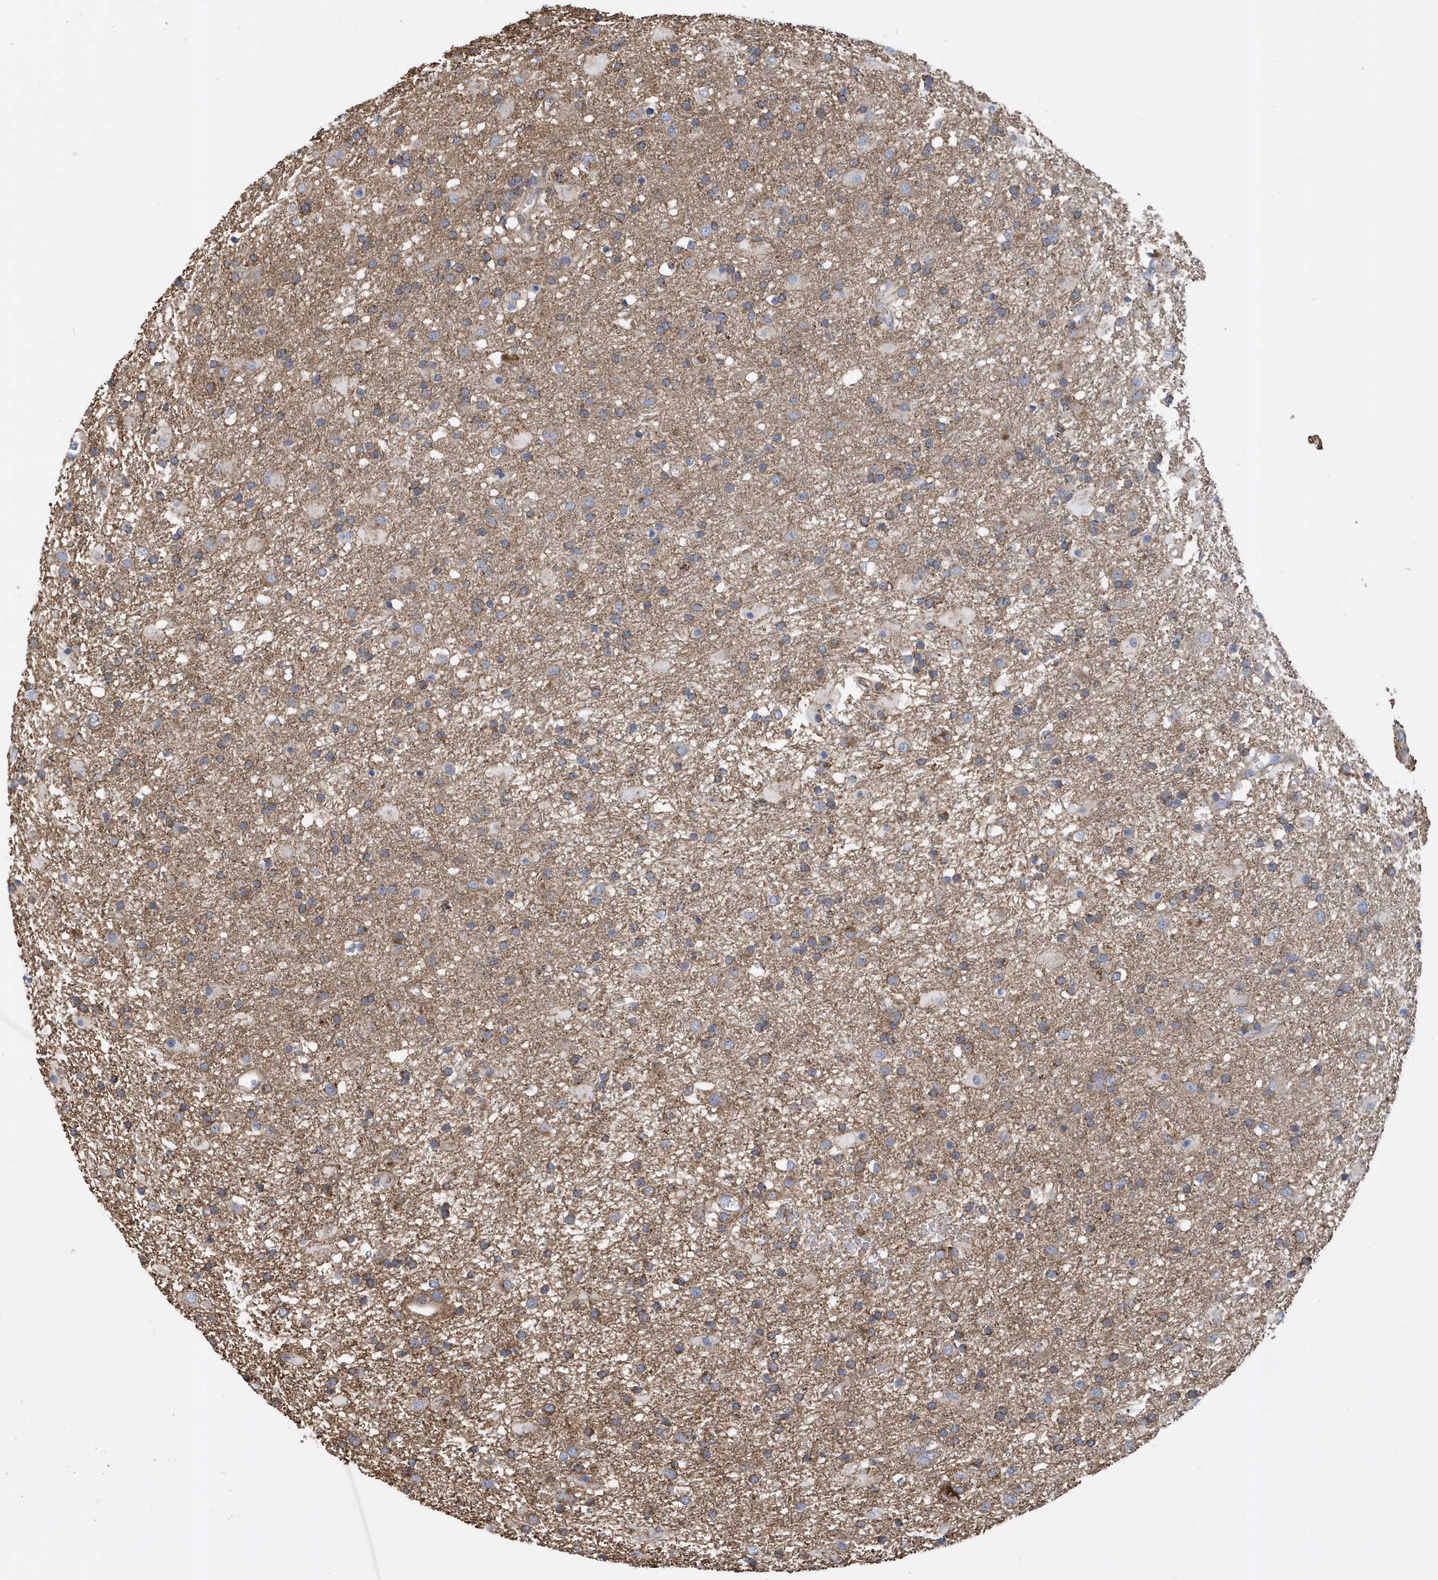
{"staining": {"intensity": "negative", "quantity": "none", "location": "none"}, "tissue": "glioma", "cell_type": "Tumor cells", "image_type": "cancer", "snomed": [{"axis": "morphology", "description": "Glioma, malignant, Low grade"}, {"axis": "topography", "description": "Brain"}], "caption": "A micrograph of glioma stained for a protein displays no brown staining in tumor cells.", "gene": "TRAIP", "patient": {"sex": "male", "age": 65}}